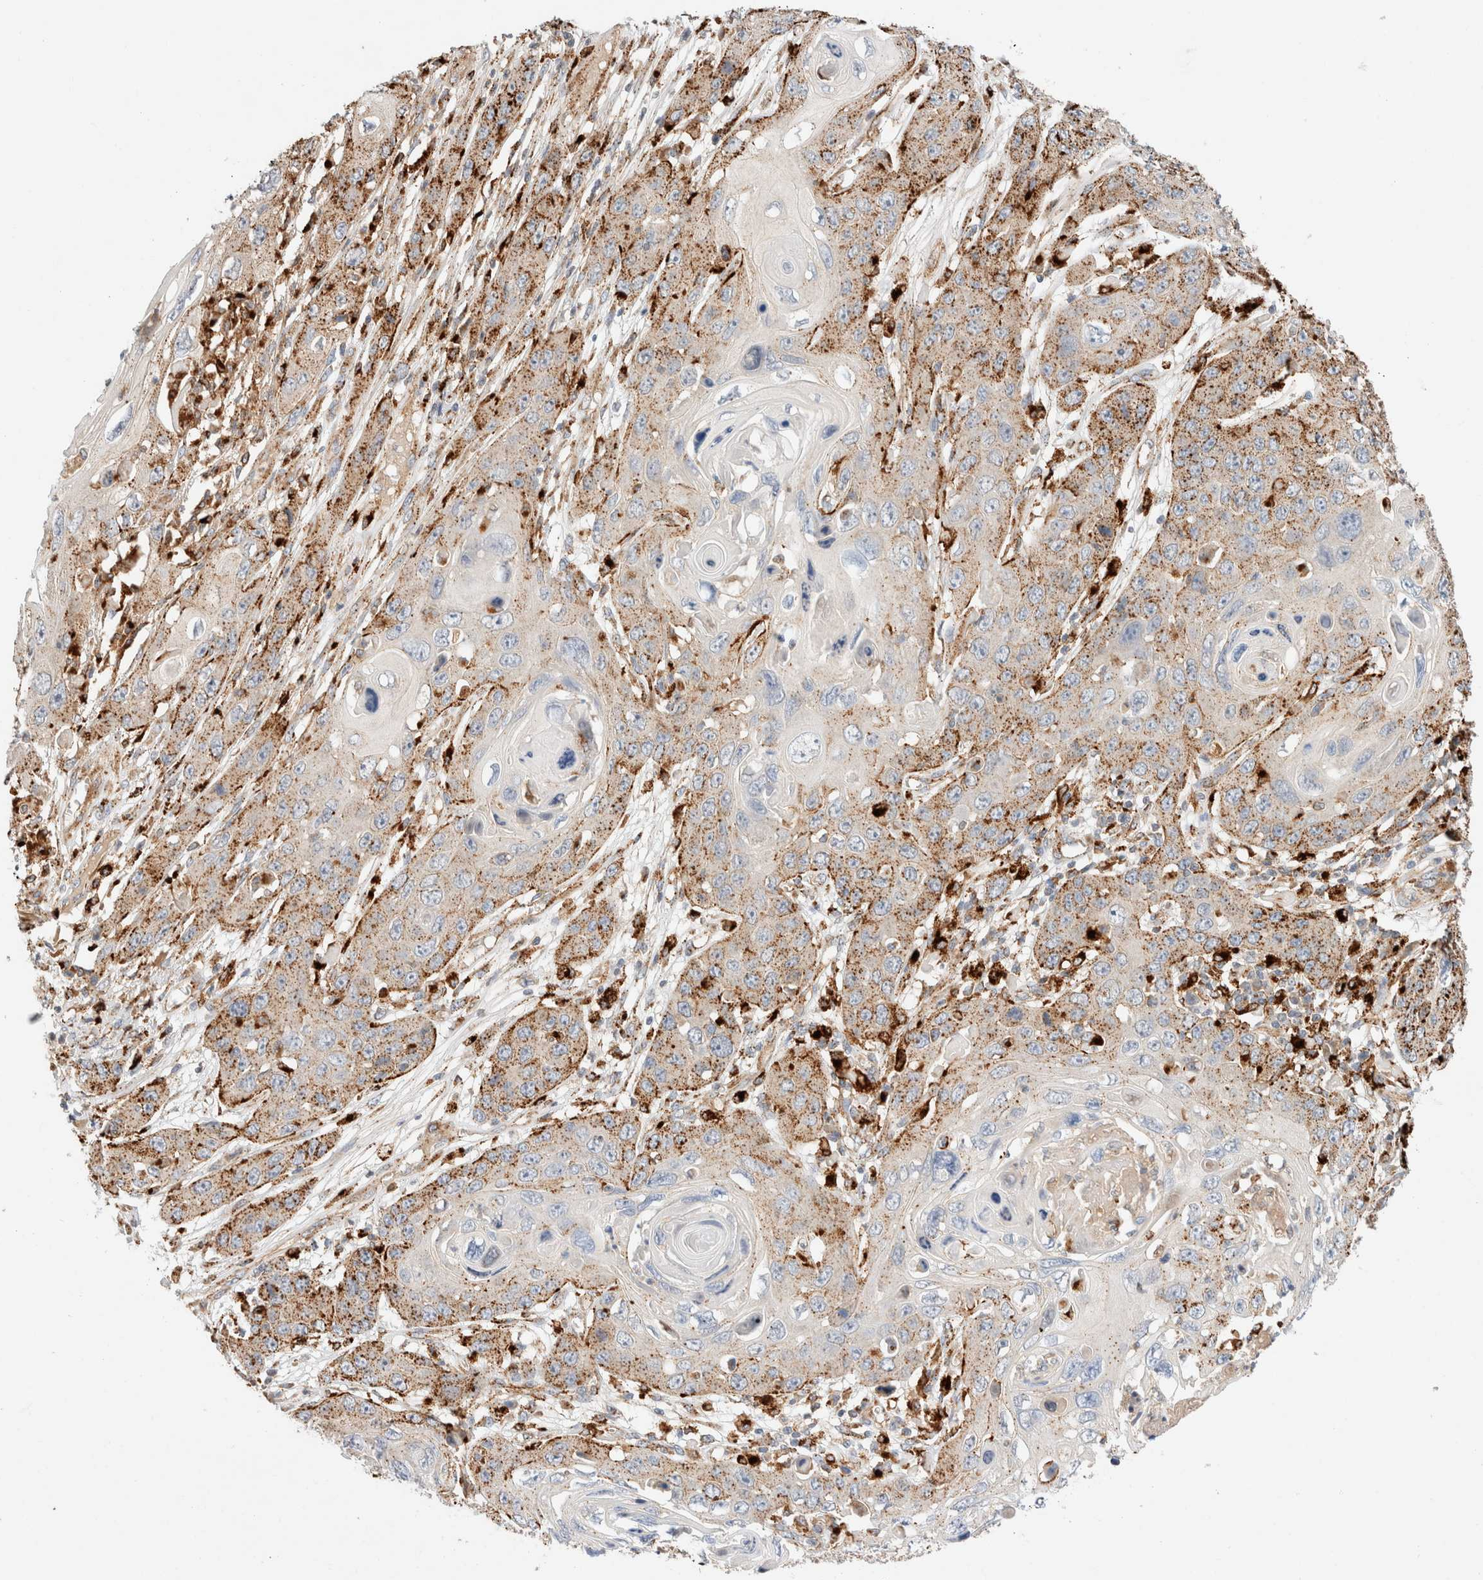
{"staining": {"intensity": "moderate", "quantity": ">75%", "location": "cytoplasmic/membranous"}, "tissue": "skin cancer", "cell_type": "Tumor cells", "image_type": "cancer", "snomed": [{"axis": "morphology", "description": "Squamous cell carcinoma, NOS"}, {"axis": "topography", "description": "Skin"}], "caption": "Immunohistochemical staining of human skin squamous cell carcinoma displays moderate cytoplasmic/membranous protein expression in approximately >75% of tumor cells.", "gene": "RABEPK", "patient": {"sex": "male", "age": 55}}